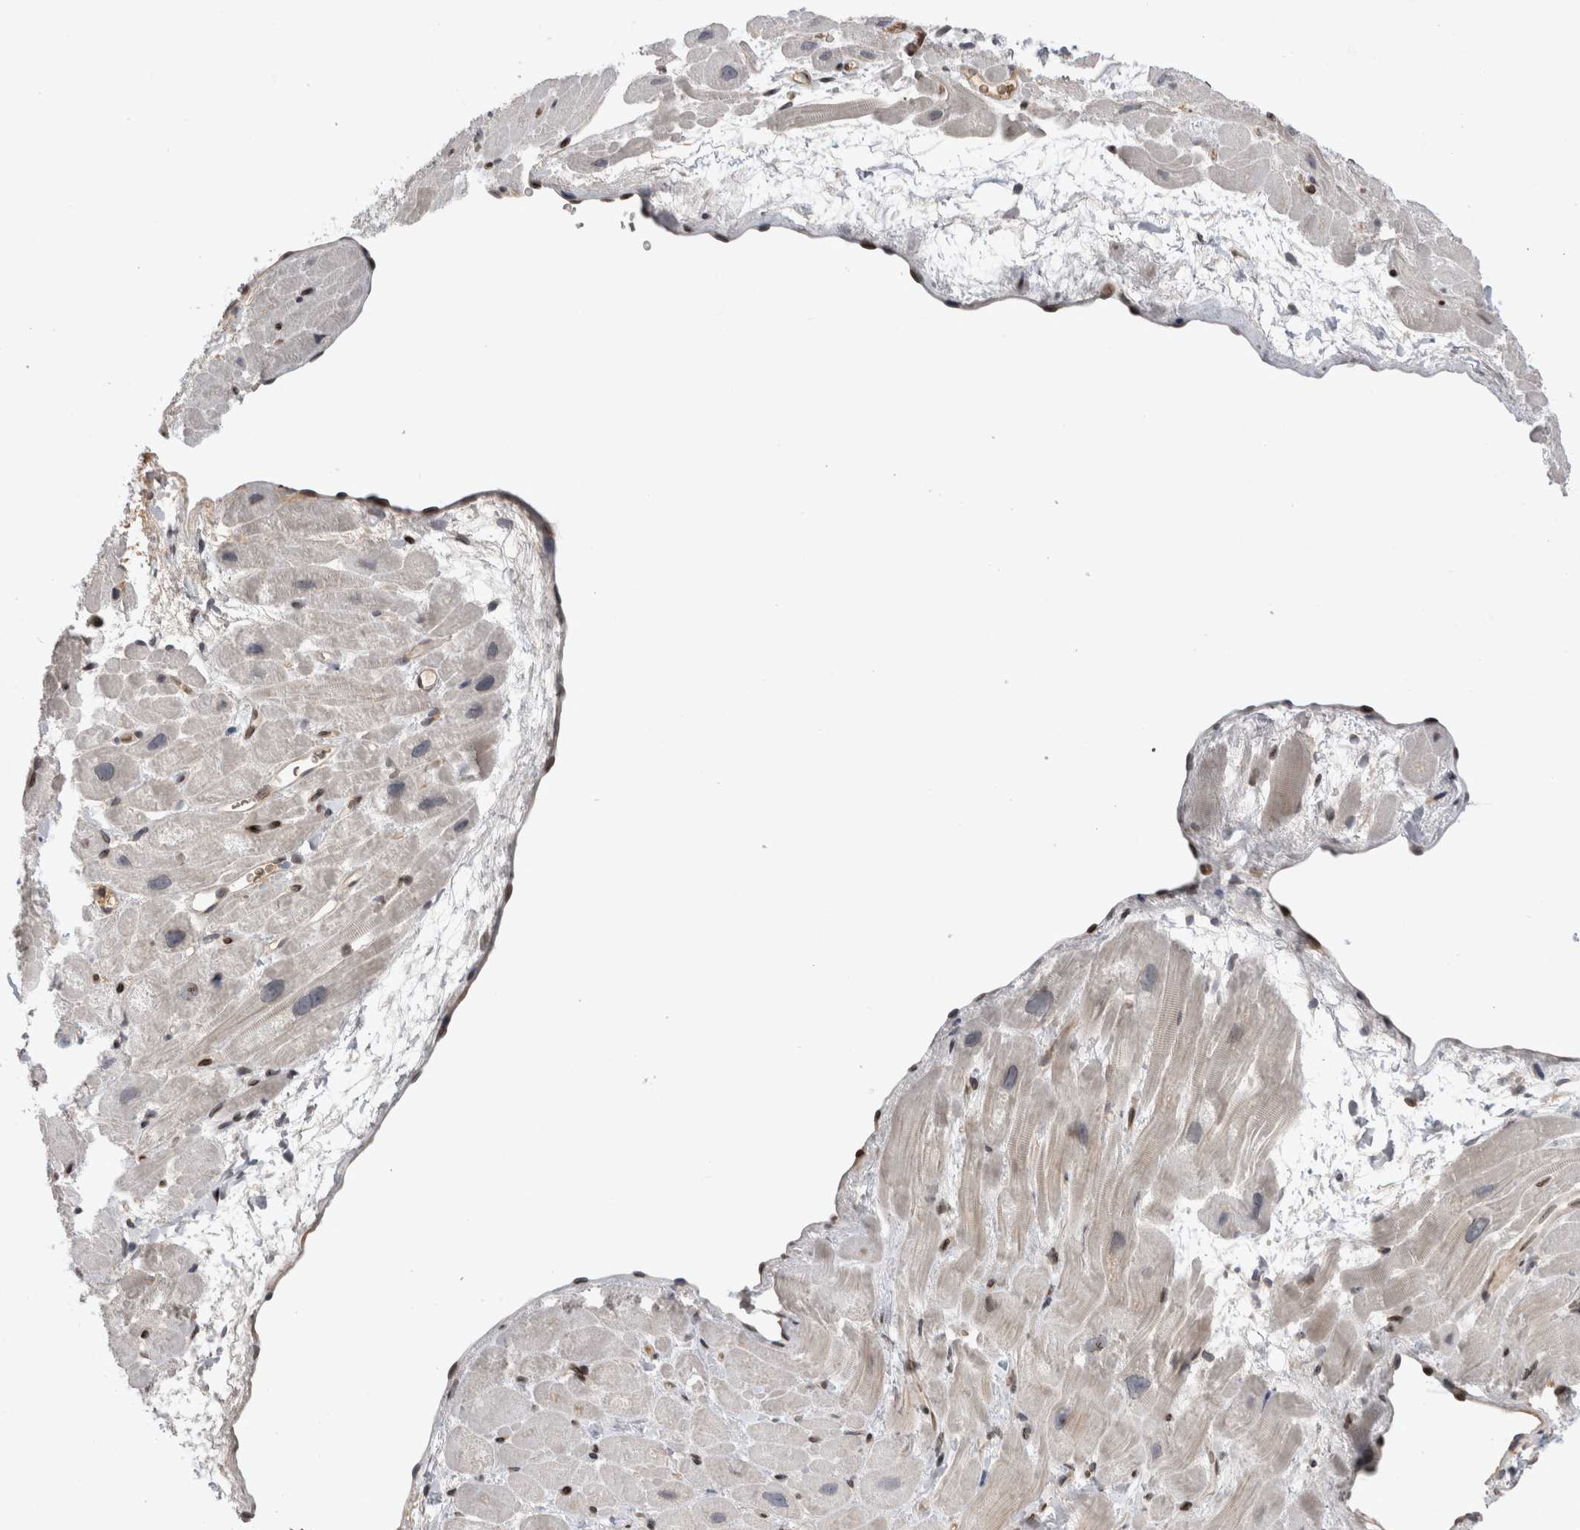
{"staining": {"intensity": "negative", "quantity": "none", "location": "none"}, "tissue": "heart muscle", "cell_type": "Cardiomyocytes", "image_type": "normal", "snomed": [{"axis": "morphology", "description": "Normal tissue, NOS"}, {"axis": "topography", "description": "Heart"}], "caption": "Immunohistochemistry (IHC) image of unremarkable heart muscle: human heart muscle stained with DAB demonstrates no significant protein positivity in cardiomyocytes.", "gene": "DMTN", "patient": {"sex": "male", "age": 49}}